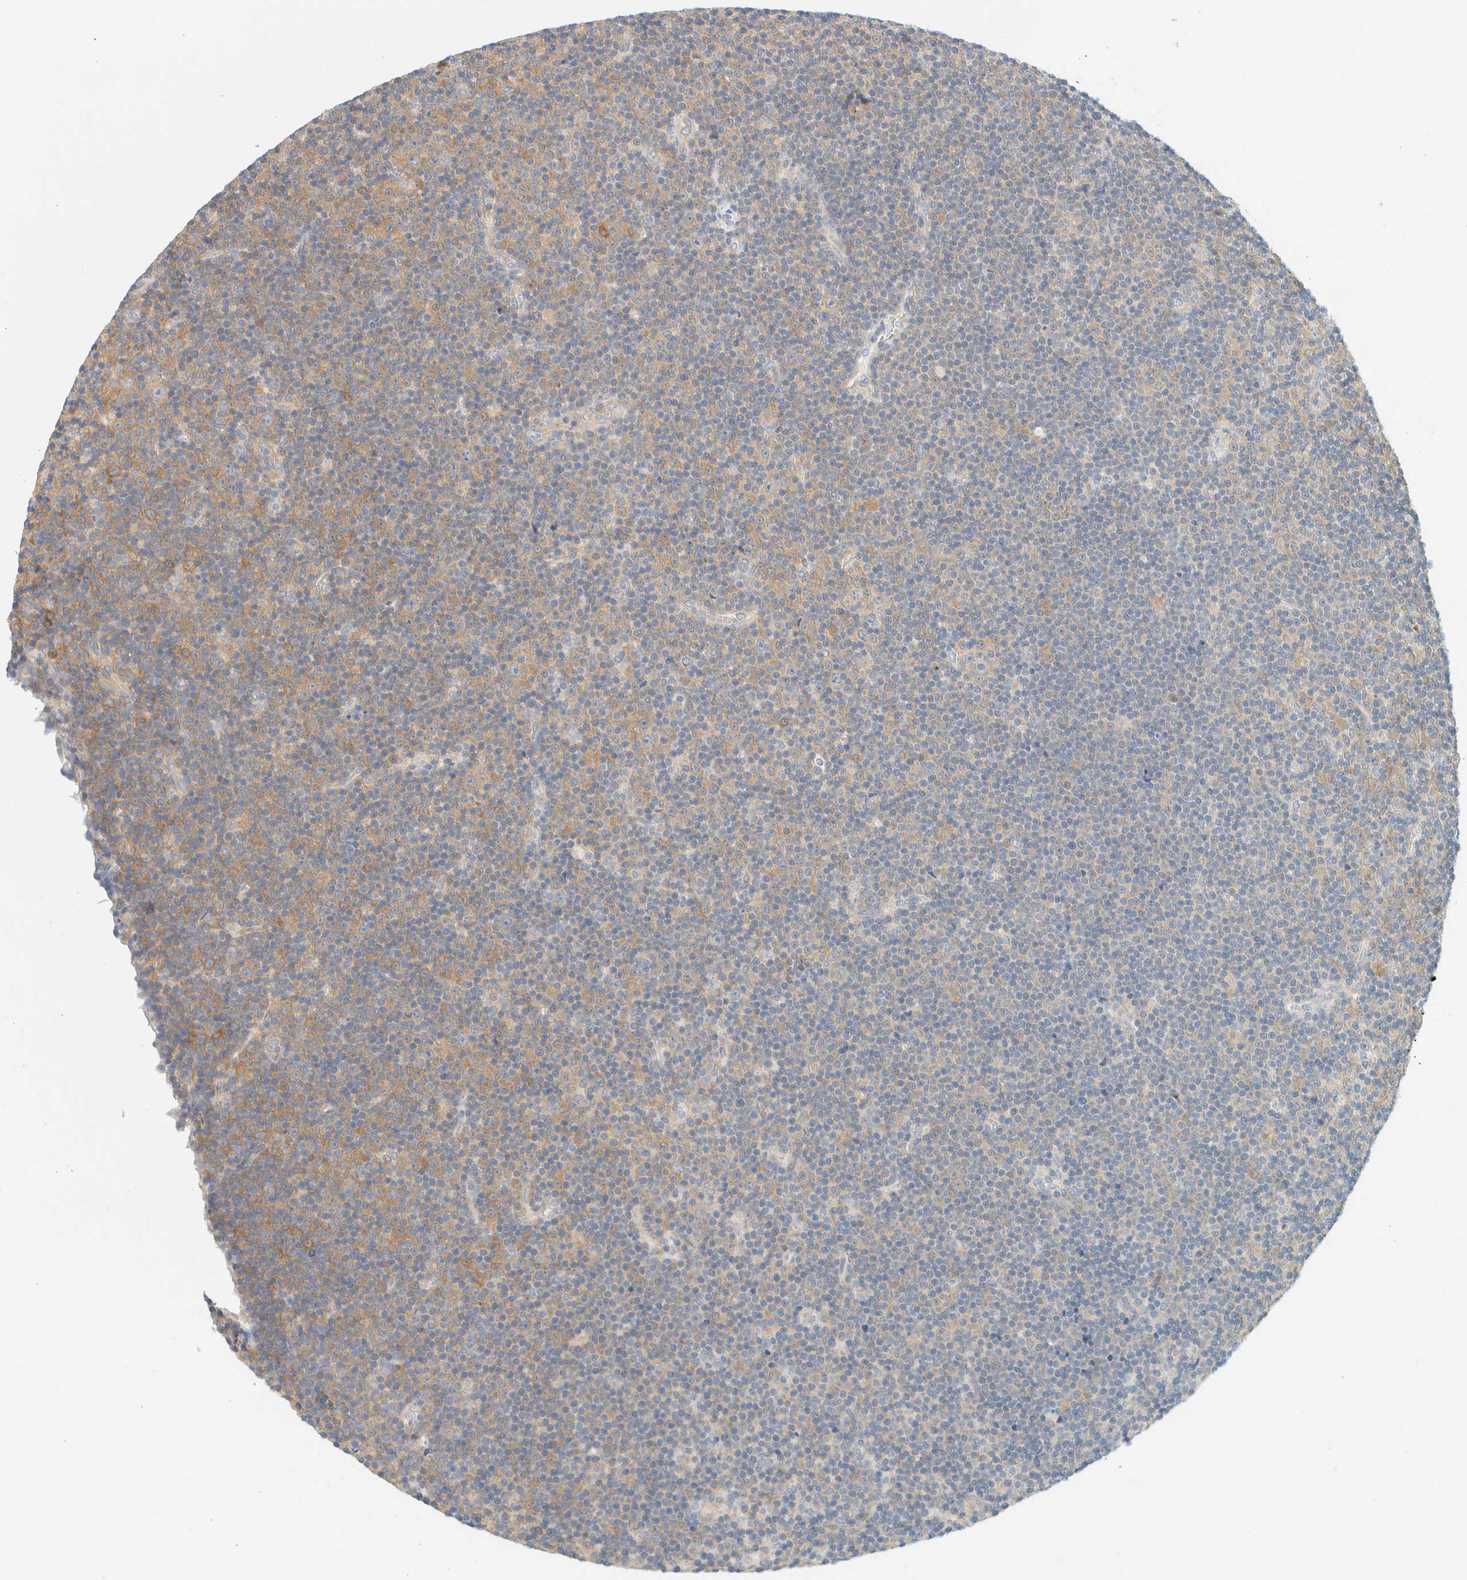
{"staining": {"intensity": "weak", "quantity": "25%-75%", "location": "cytoplasmic/membranous"}, "tissue": "lymphoma", "cell_type": "Tumor cells", "image_type": "cancer", "snomed": [{"axis": "morphology", "description": "Malignant lymphoma, non-Hodgkin's type, Low grade"}, {"axis": "topography", "description": "Lymph node"}], "caption": "Low-grade malignant lymphoma, non-Hodgkin's type stained with a brown dye reveals weak cytoplasmic/membranous positive expression in approximately 25%-75% of tumor cells.", "gene": "PTGES3L-AARSD1", "patient": {"sex": "female", "age": 67}}